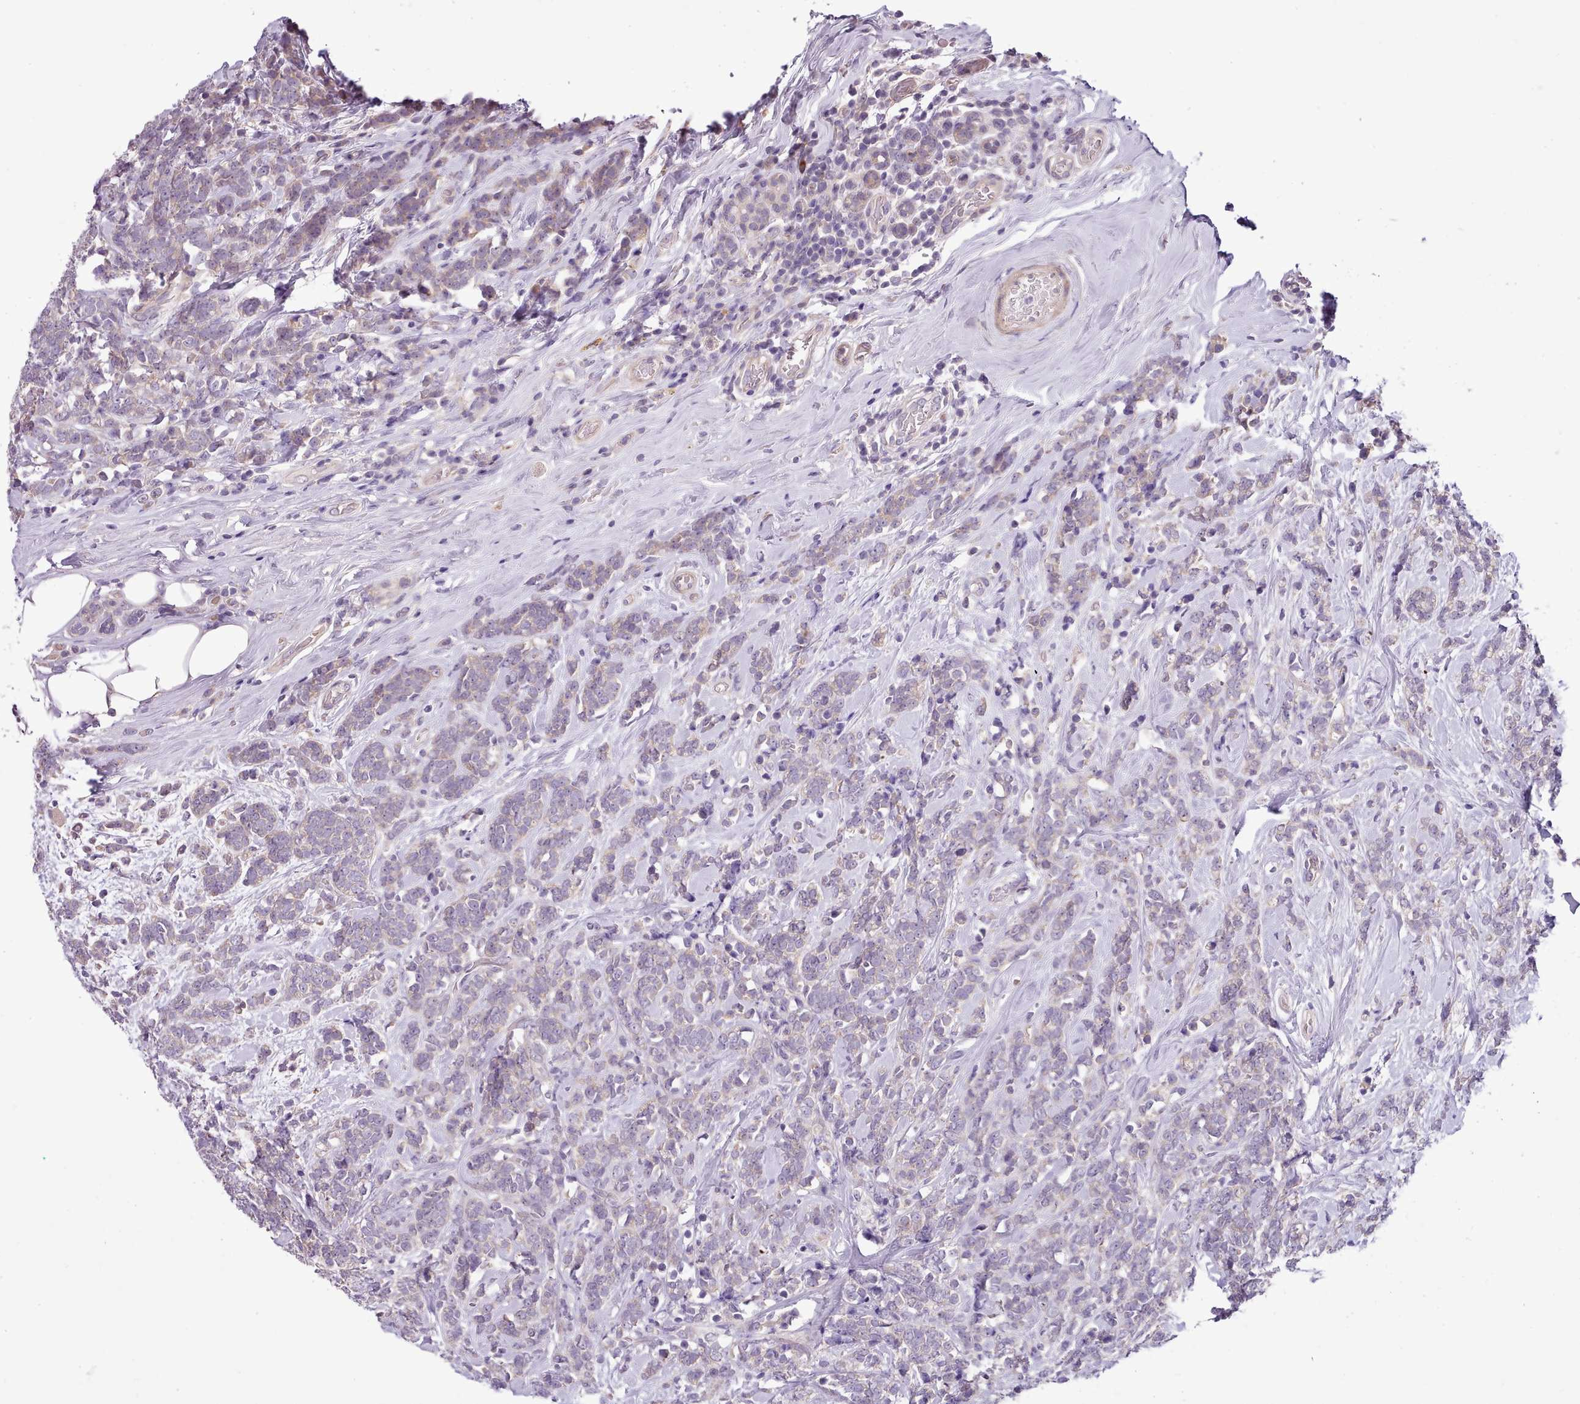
{"staining": {"intensity": "weak", "quantity": "<25%", "location": "cytoplasmic/membranous"}, "tissue": "breast cancer", "cell_type": "Tumor cells", "image_type": "cancer", "snomed": [{"axis": "morphology", "description": "Lobular carcinoma"}, {"axis": "topography", "description": "Breast"}], "caption": "Immunohistochemistry (IHC) histopathology image of neoplastic tissue: lobular carcinoma (breast) stained with DAB exhibits no significant protein positivity in tumor cells.", "gene": "SETX", "patient": {"sex": "female", "age": 58}}